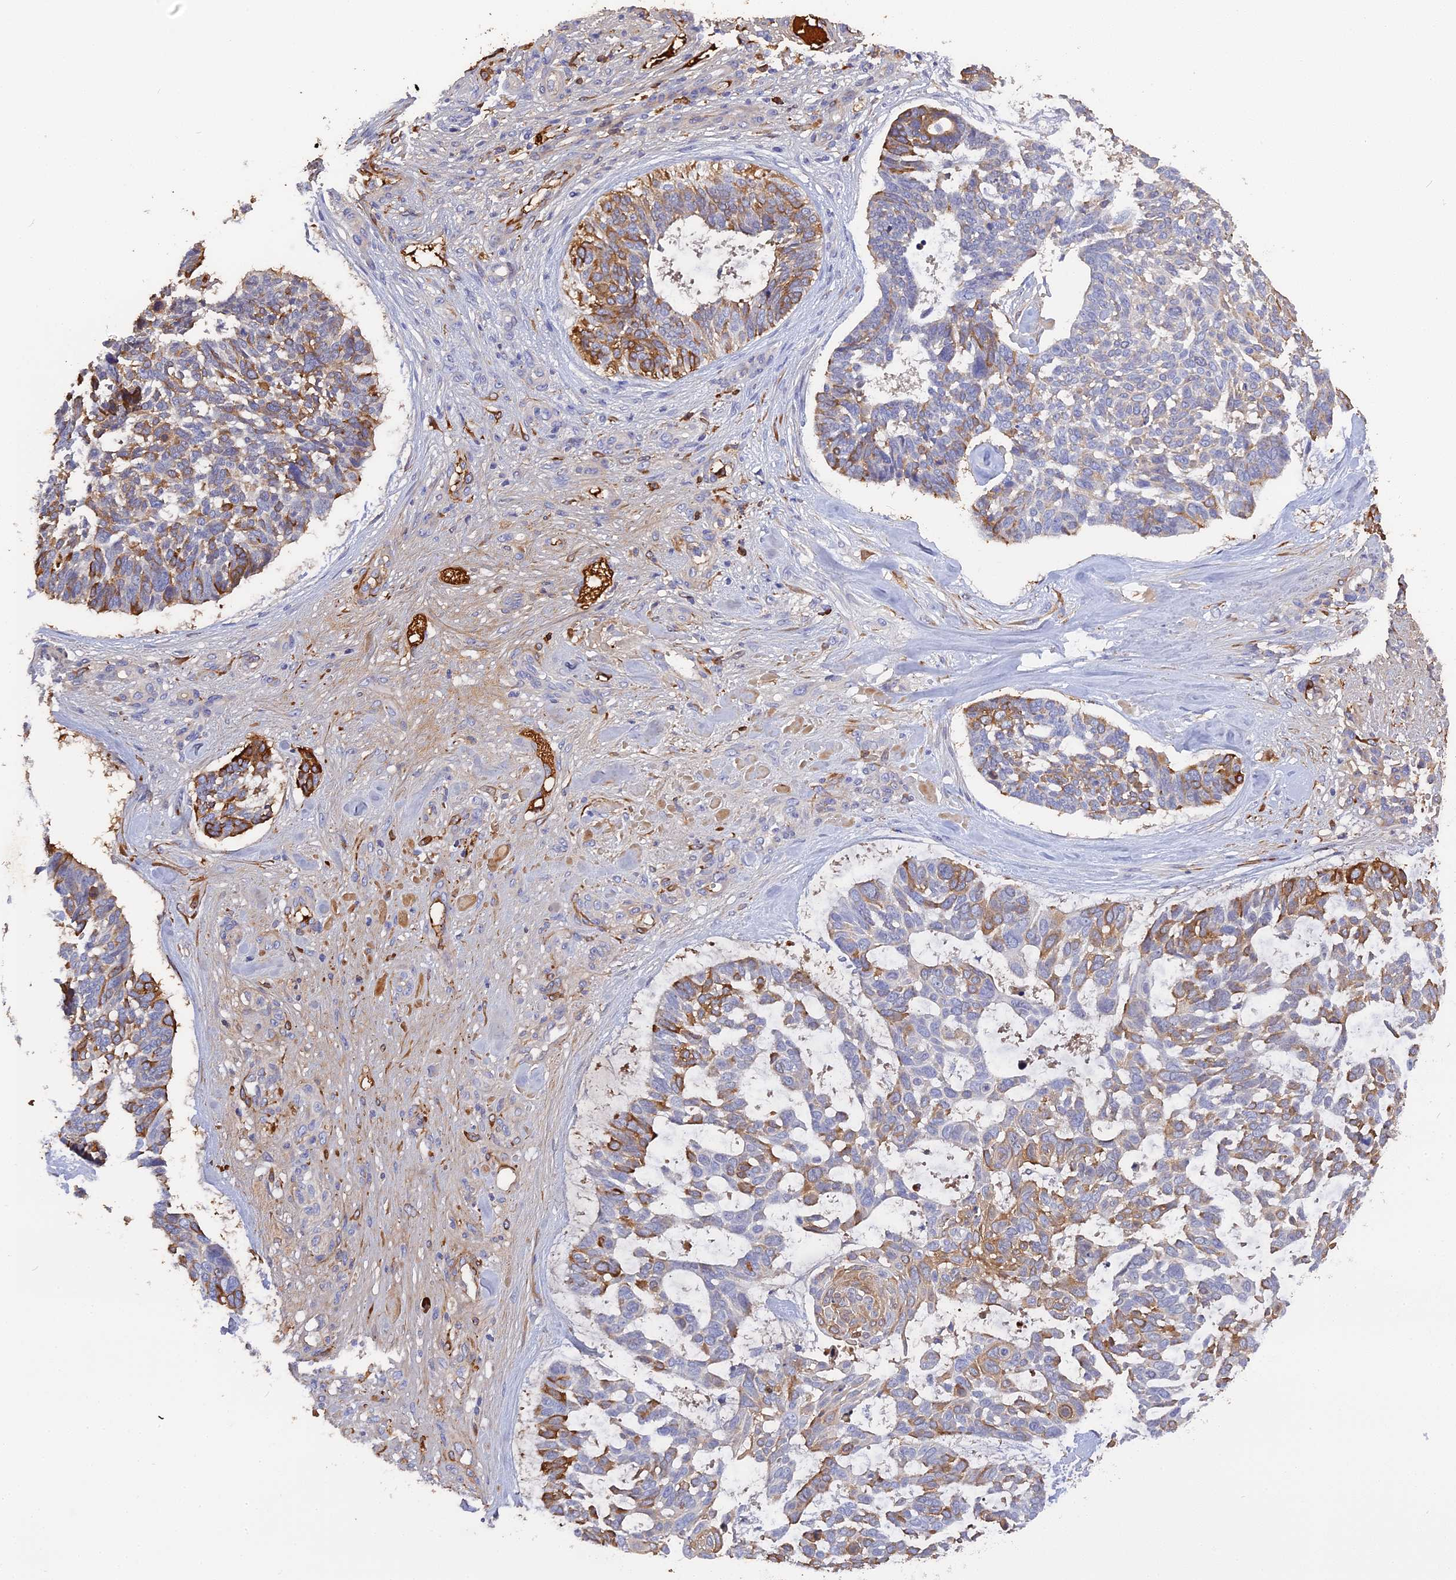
{"staining": {"intensity": "moderate", "quantity": "<25%", "location": "cytoplasmic/membranous"}, "tissue": "skin cancer", "cell_type": "Tumor cells", "image_type": "cancer", "snomed": [{"axis": "morphology", "description": "Basal cell carcinoma"}, {"axis": "topography", "description": "Skin"}], "caption": "Skin cancer stained with a protein marker displays moderate staining in tumor cells.", "gene": "PZP", "patient": {"sex": "male", "age": 88}}